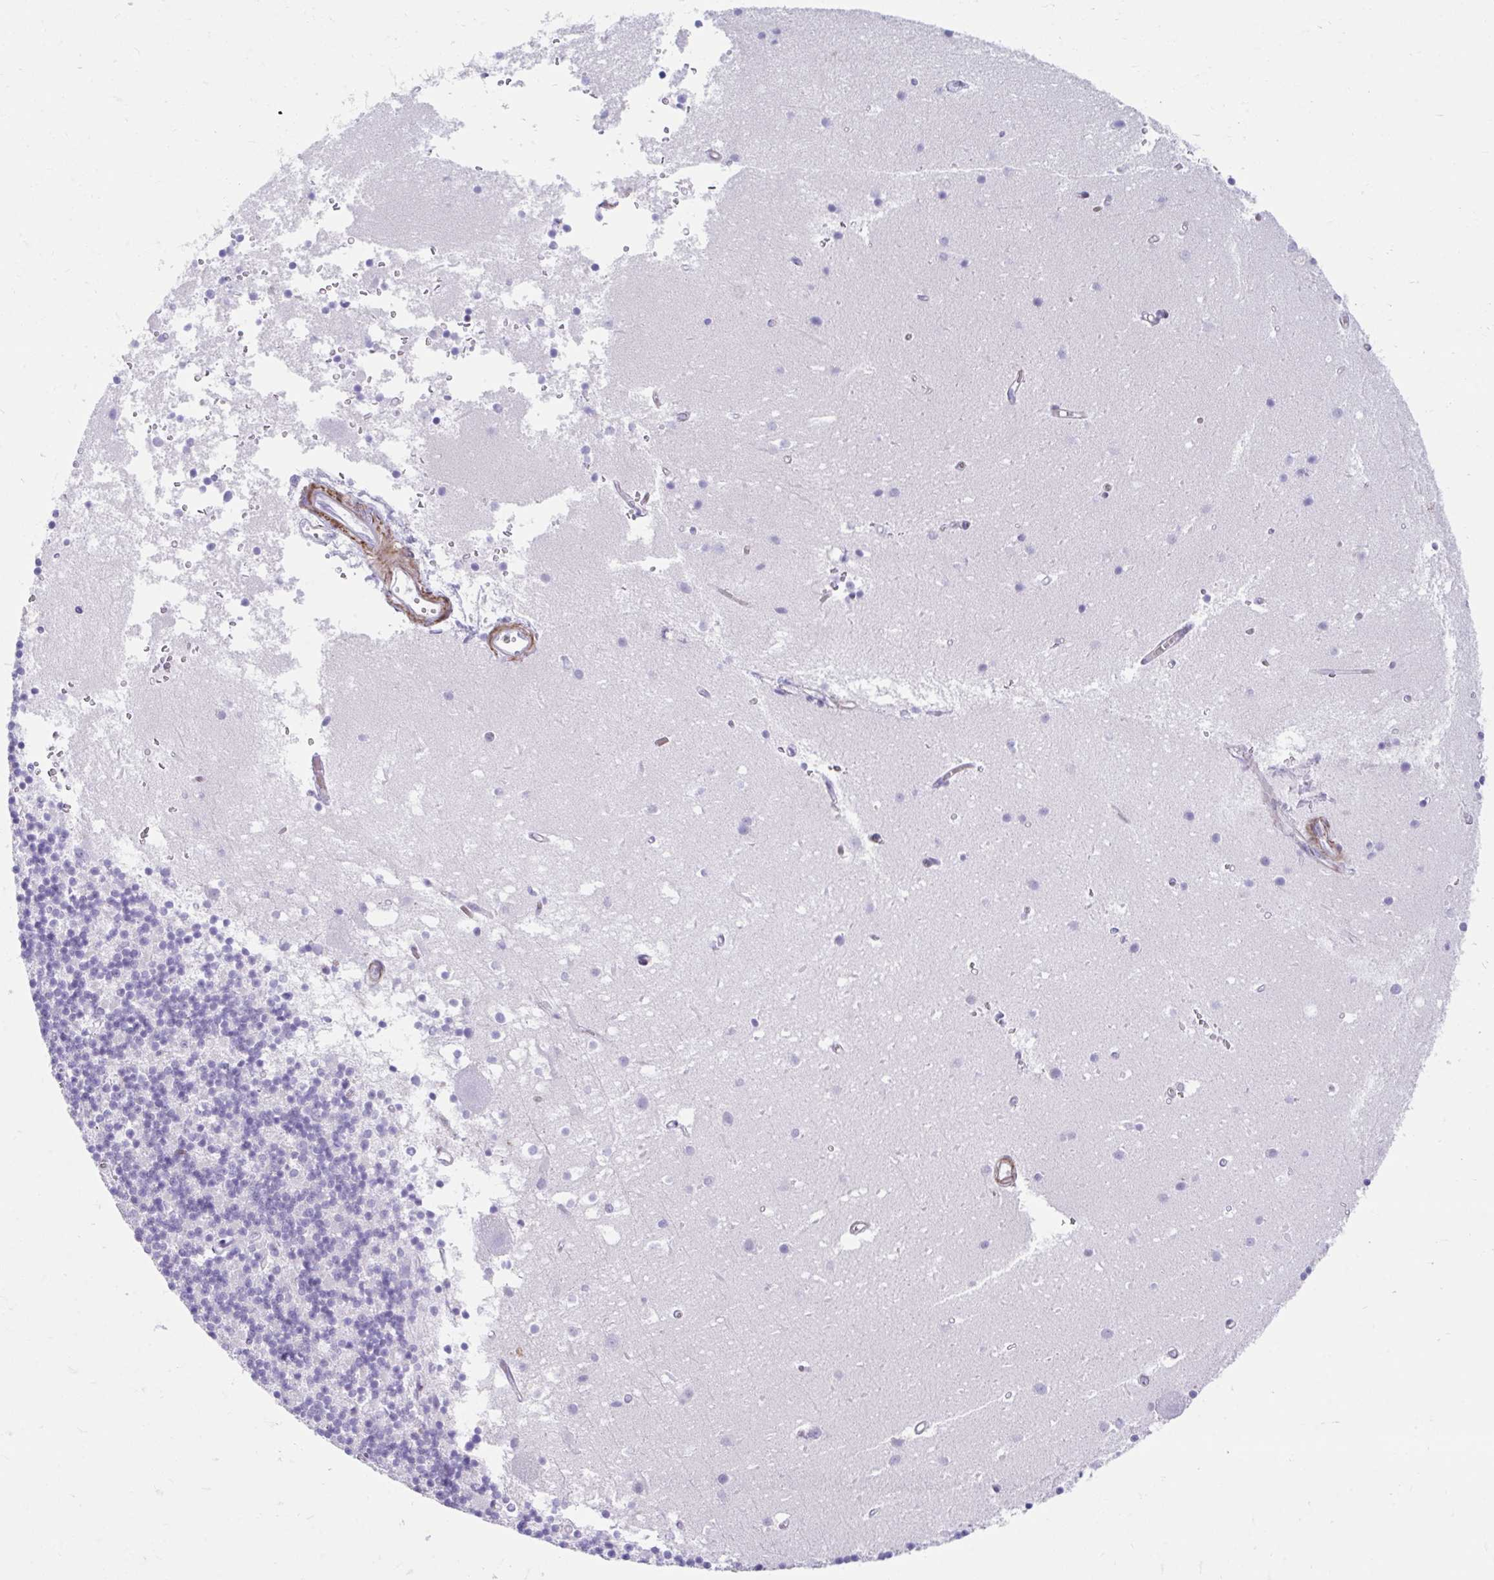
{"staining": {"intensity": "negative", "quantity": "none", "location": "none"}, "tissue": "cerebellum", "cell_type": "Cells in granular layer", "image_type": "normal", "snomed": [{"axis": "morphology", "description": "Normal tissue, NOS"}, {"axis": "topography", "description": "Cerebellum"}], "caption": "Protein analysis of unremarkable cerebellum displays no significant positivity in cells in granular layer. (DAB immunohistochemistry (IHC), high magnification).", "gene": "CSTB", "patient": {"sex": "male", "age": 54}}